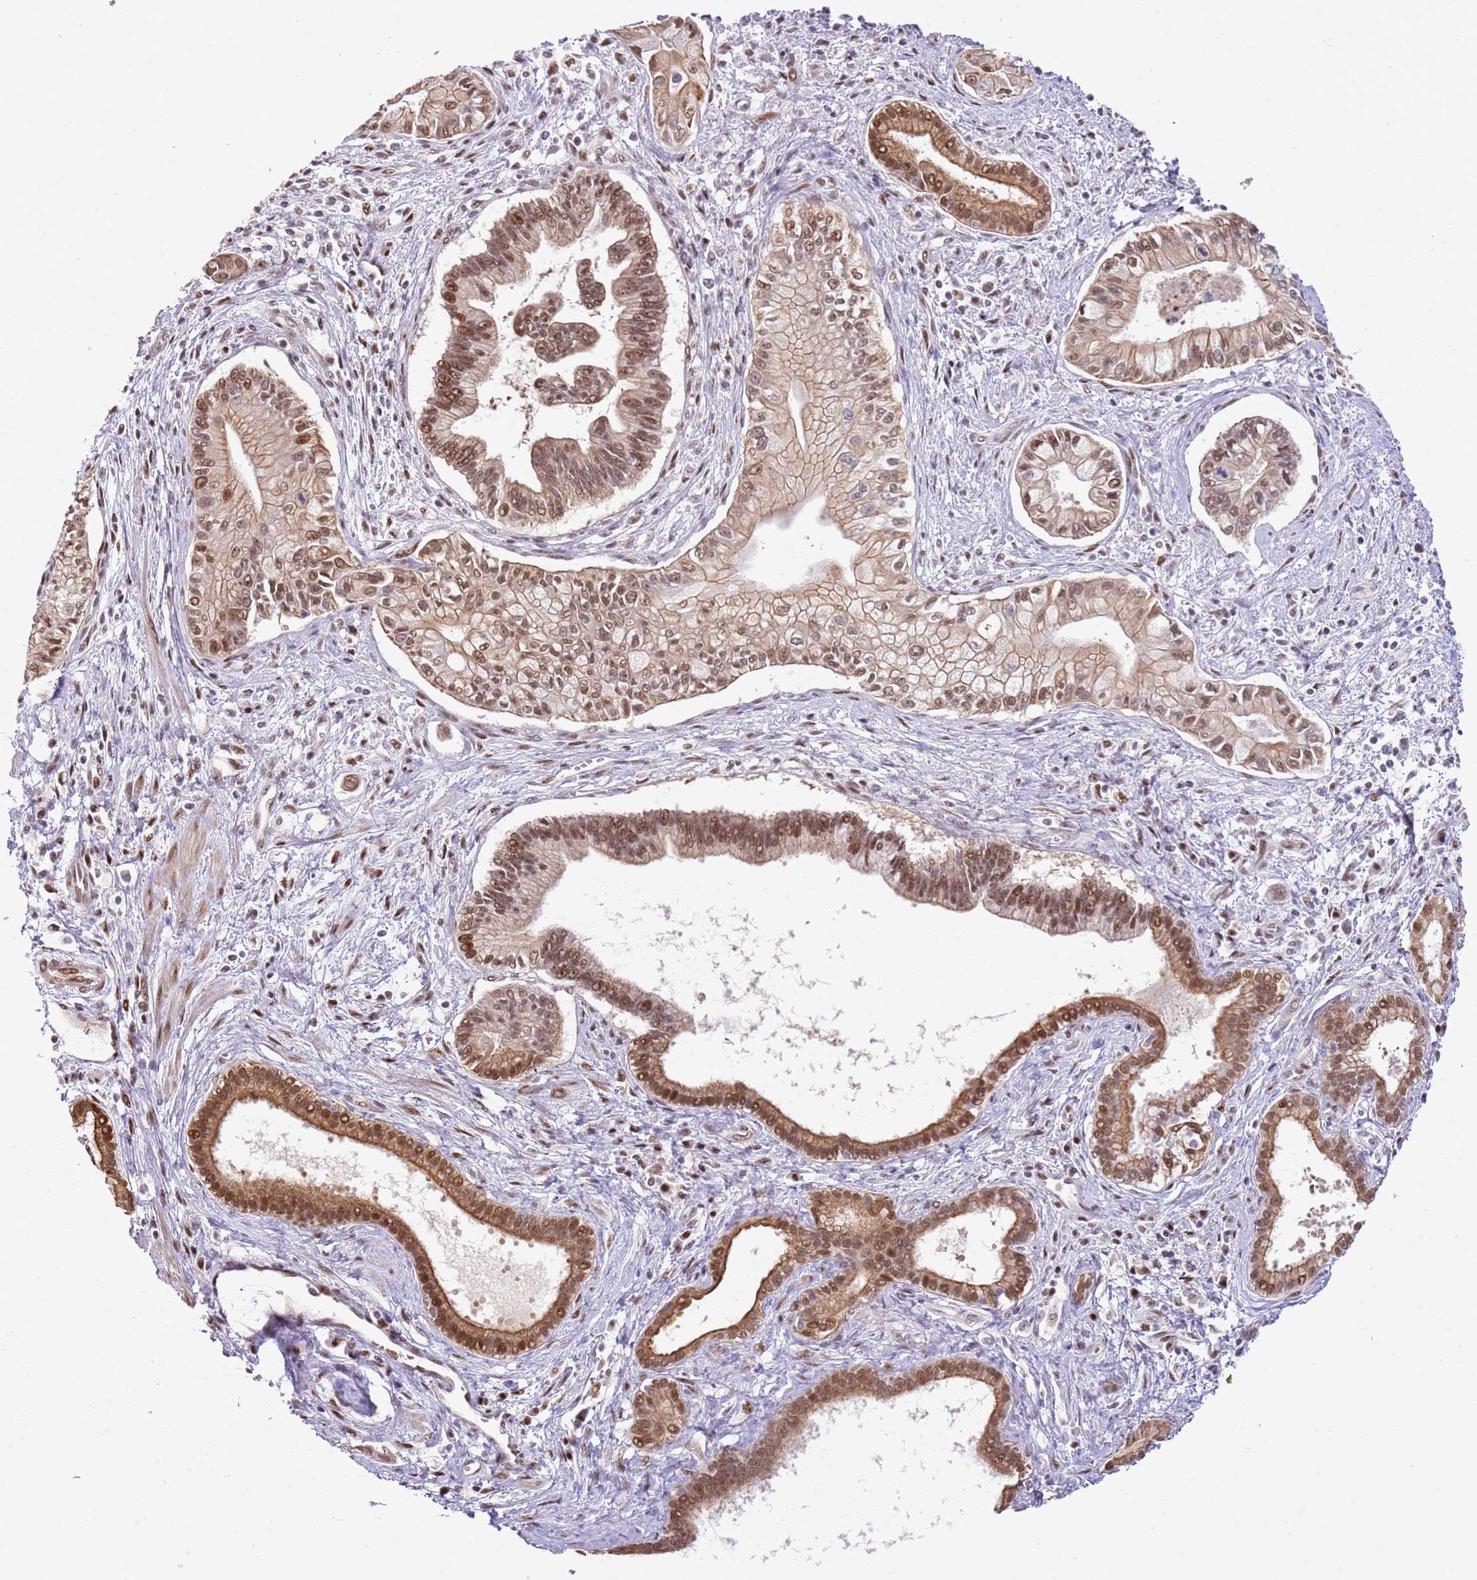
{"staining": {"intensity": "moderate", "quantity": ">75%", "location": "cytoplasmic/membranous,nuclear"}, "tissue": "pancreatic cancer", "cell_type": "Tumor cells", "image_type": "cancer", "snomed": [{"axis": "morphology", "description": "Adenocarcinoma, NOS"}, {"axis": "topography", "description": "Pancreas"}], "caption": "Immunohistochemical staining of human adenocarcinoma (pancreatic) exhibits medium levels of moderate cytoplasmic/membranous and nuclear positivity in approximately >75% of tumor cells.", "gene": "RFK", "patient": {"sex": "male", "age": 78}}